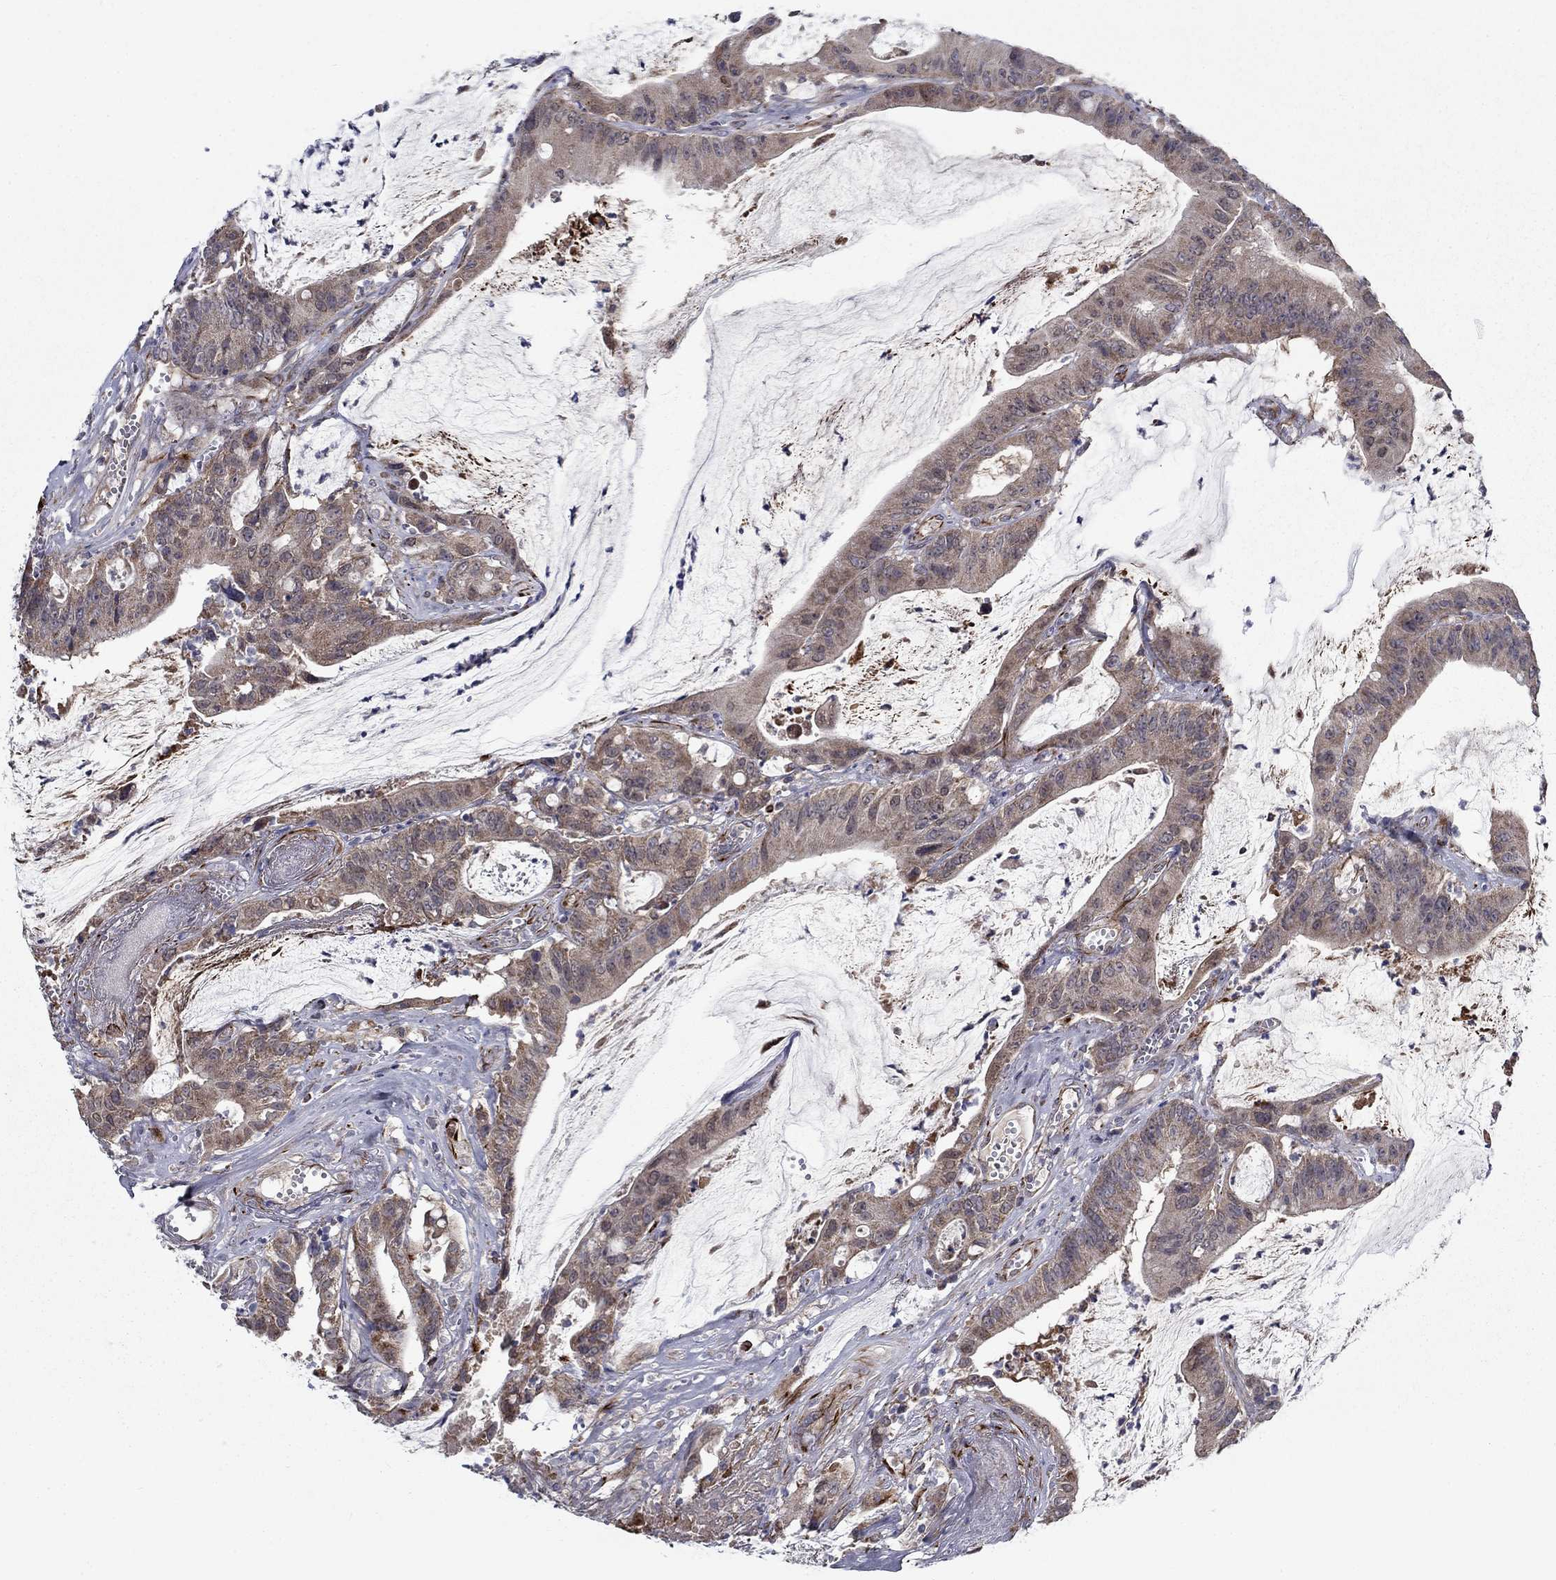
{"staining": {"intensity": "weak", "quantity": "25%-75%", "location": "cytoplasmic/membranous"}, "tissue": "colorectal cancer", "cell_type": "Tumor cells", "image_type": "cancer", "snomed": [{"axis": "morphology", "description": "Adenocarcinoma, NOS"}, {"axis": "topography", "description": "Colon"}], "caption": "Immunohistochemistry (IHC) (DAB (3,3'-diaminobenzidine)) staining of human adenocarcinoma (colorectal) demonstrates weak cytoplasmic/membranous protein expression in about 25%-75% of tumor cells. (Stains: DAB (3,3'-diaminobenzidine) in brown, nuclei in blue, Microscopy: brightfield microscopy at high magnification).", "gene": "LACTB2", "patient": {"sex": "female", "age": 69}}